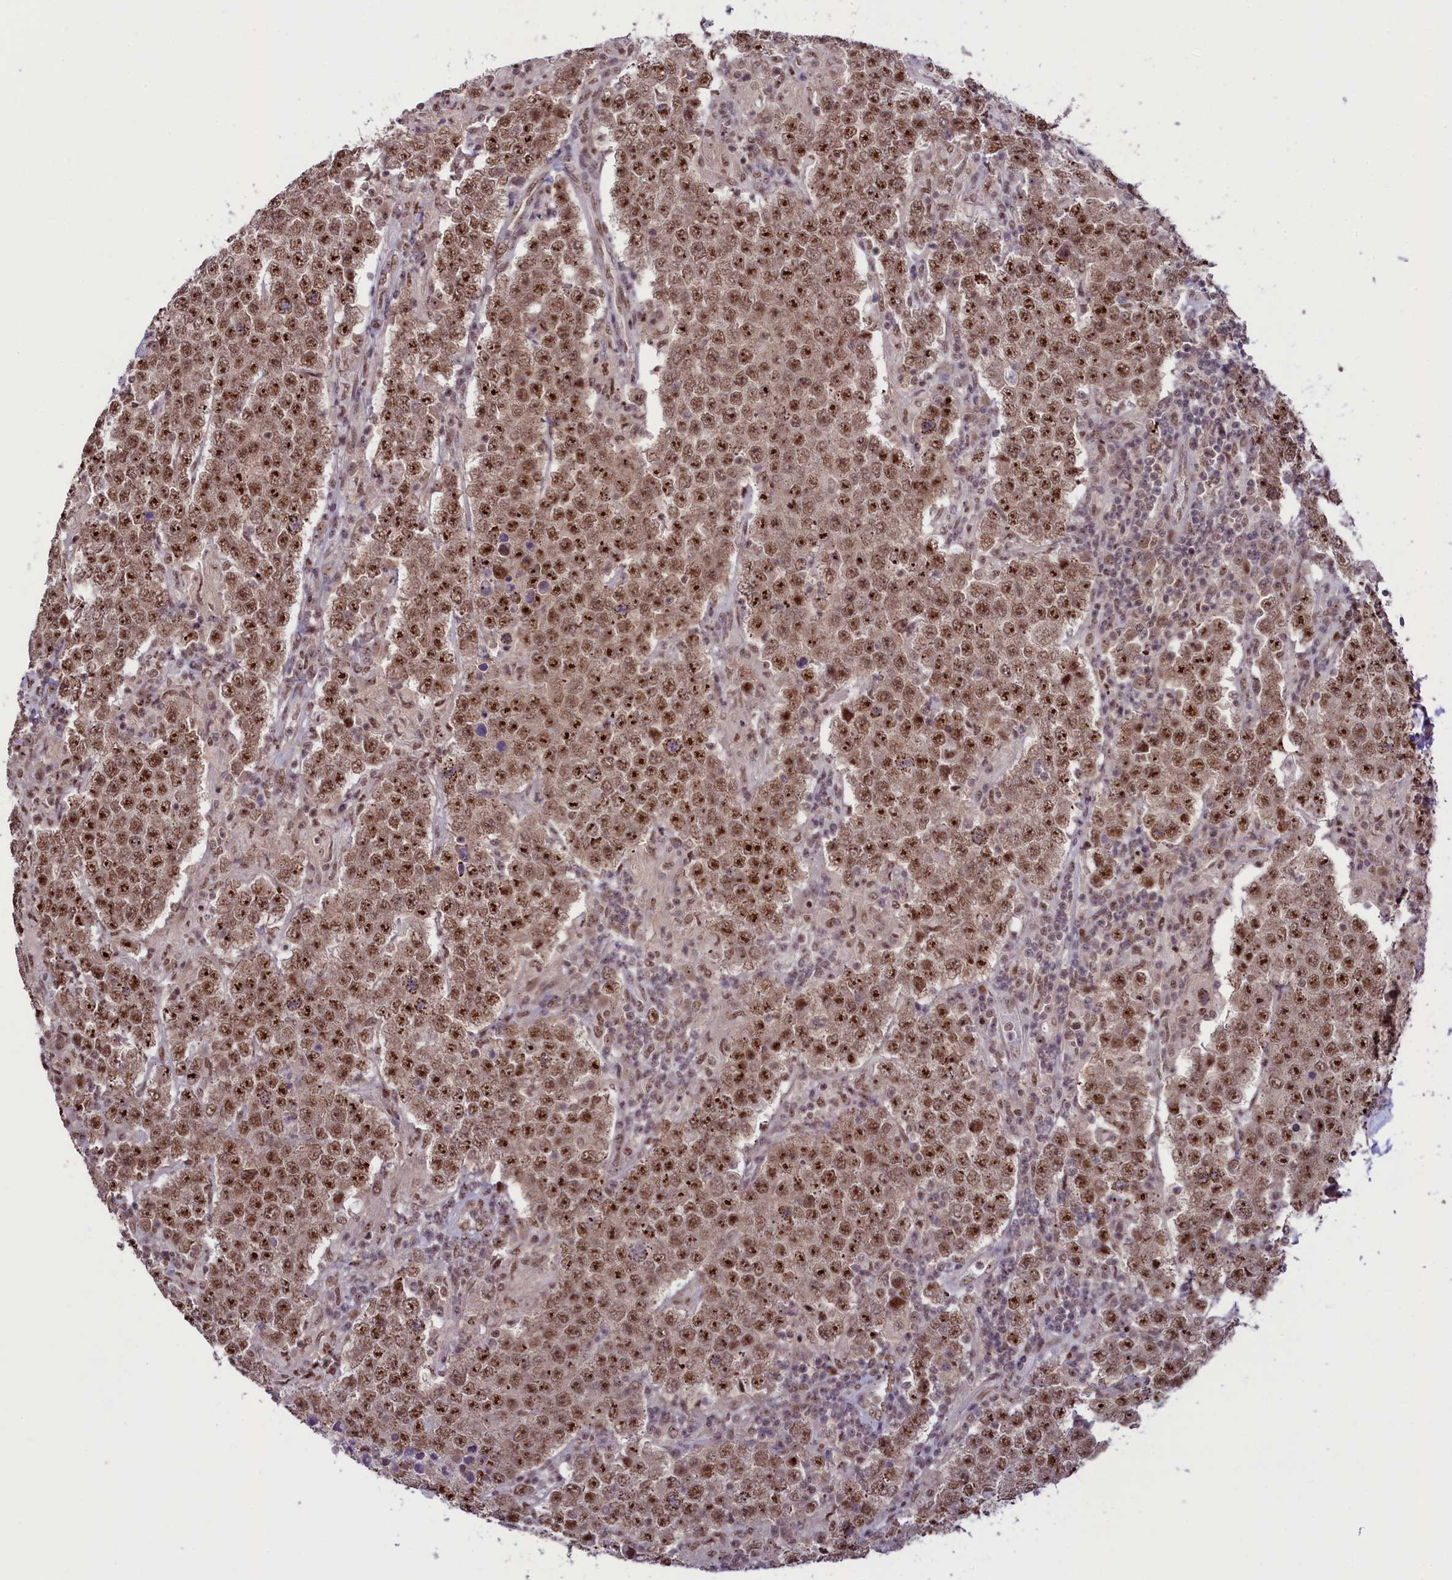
{"staining": {"intensity": "moderate", "quantity": ">75%", "location": "nuclear"}, "tissue": "testis cancer", "cell_type": "Tumor cells", "image_type": "cancer", "snomed": [{"axis": "morphology", "description": "Normal tissue, NOS"}, {"axis": "morphology", "description": "Urothelial carcinoma, High grade"}, {"axis": "morphology", "description": "Seminoma, NOS"}, {"axis": "morphology", "description": "Carcinoma, Embryonal, NOS"}, {"axis": "topography", "description": "Urinary bladder"}, {"axis": "topography", "description": "Testis"}], "caption": "Tumor cells reveal medium levels of moderate nuclear expression in about >75% of cells in urothelial carcinoma (high-grade) (testis).", "gene": "ANKS3", "patient": {"sex": "male", "age": 41}}